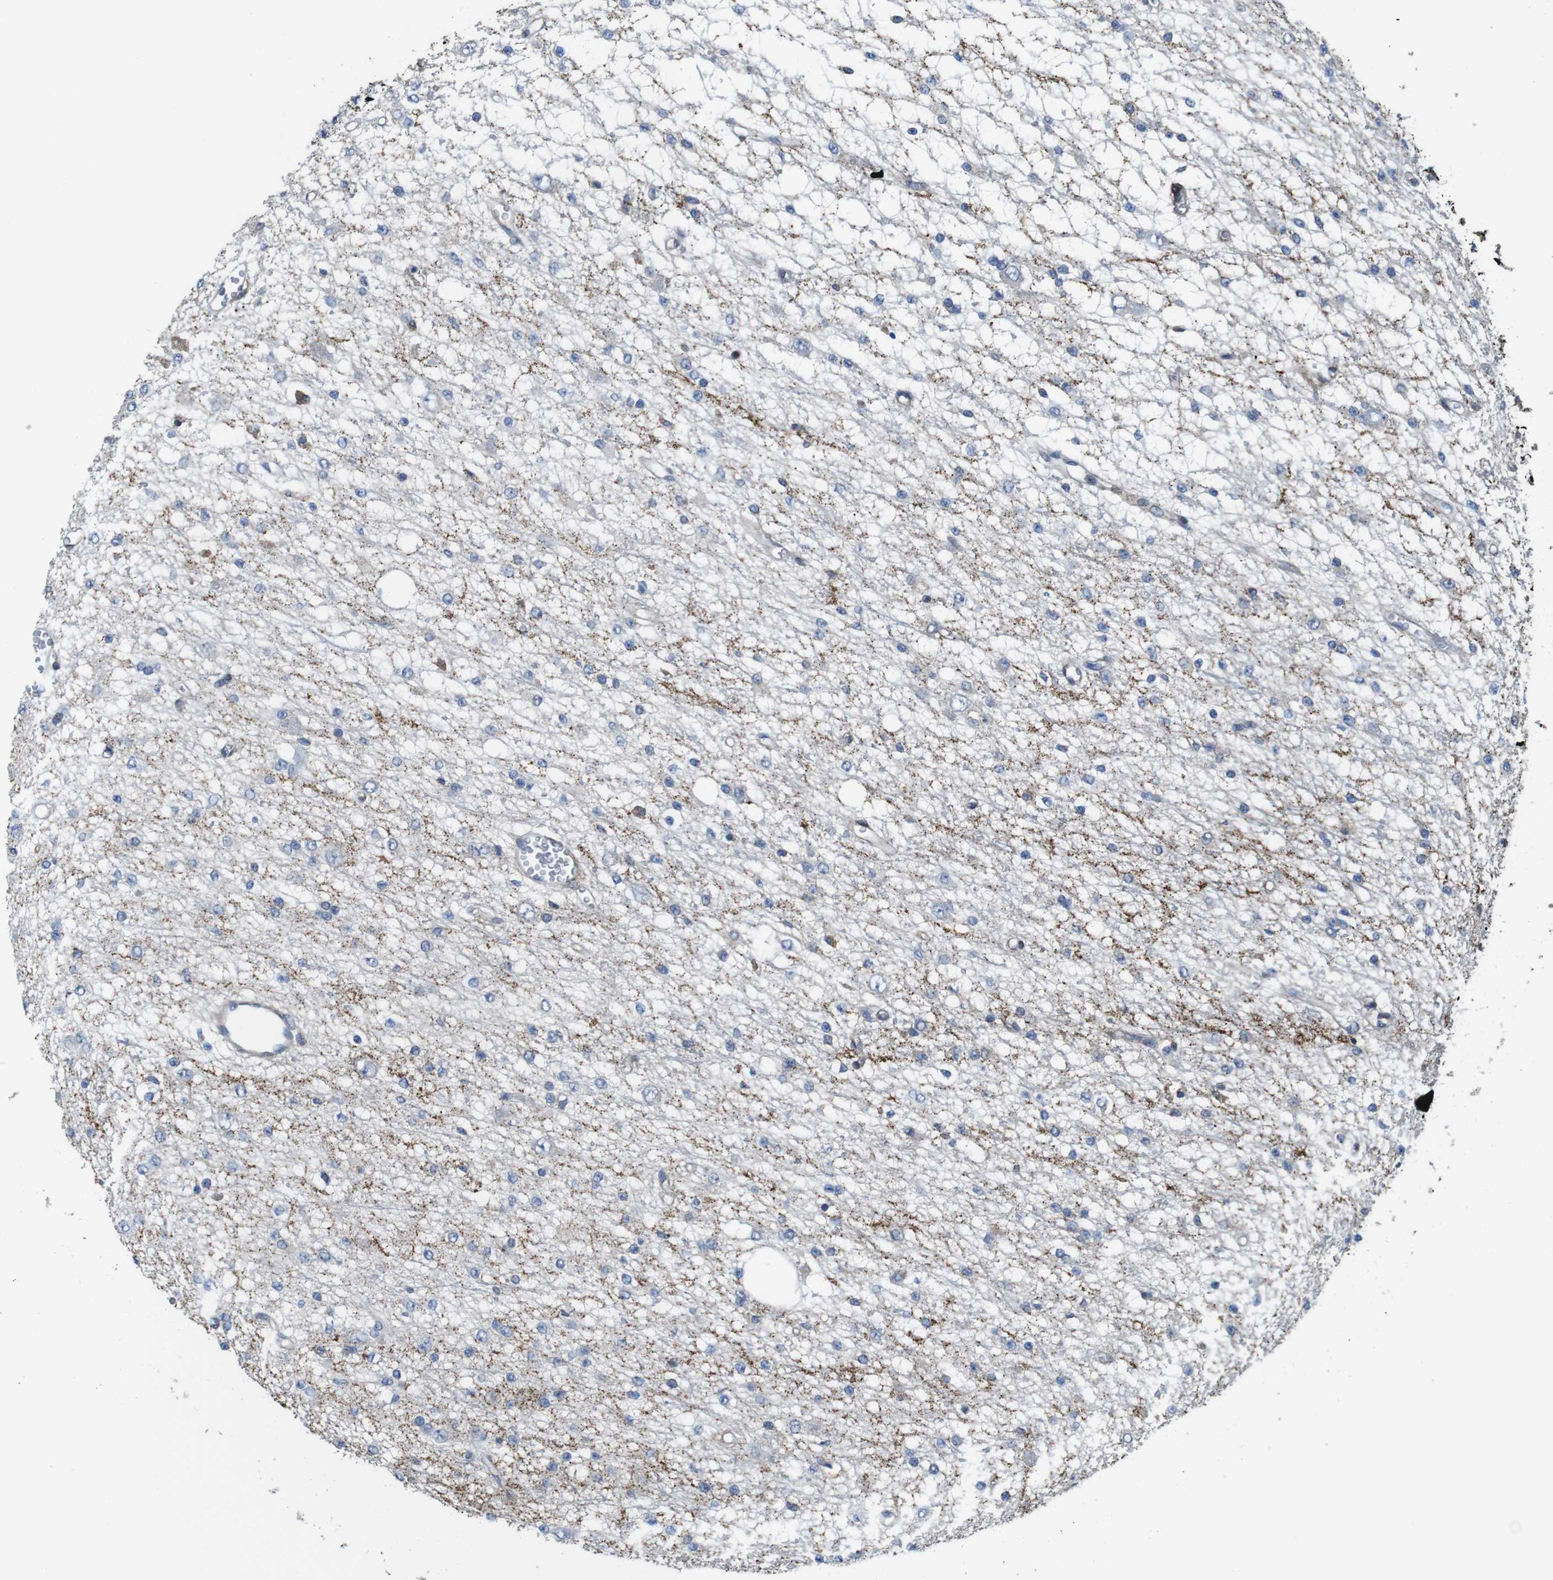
{"staining": {"intensity": "negative", "quantity": "none", "location": "none"}, "tissue": "glioma", "cell_type": "Tumor cells", "image_type": "cancer", "snomed": [{"axis": "morphology", "description": "Glioma, malignant, Low grade"}, {"axis": "topography", "description": "Brain"}], "caption": "High magnification brightfield microscopy of glioma stained with DAB (brown) and counterstained with hematoxylin (blue): tumor cells show no significant positivity.", "gene": "PCOLCE2", "patient": {"sex": "male", "age": 38}}